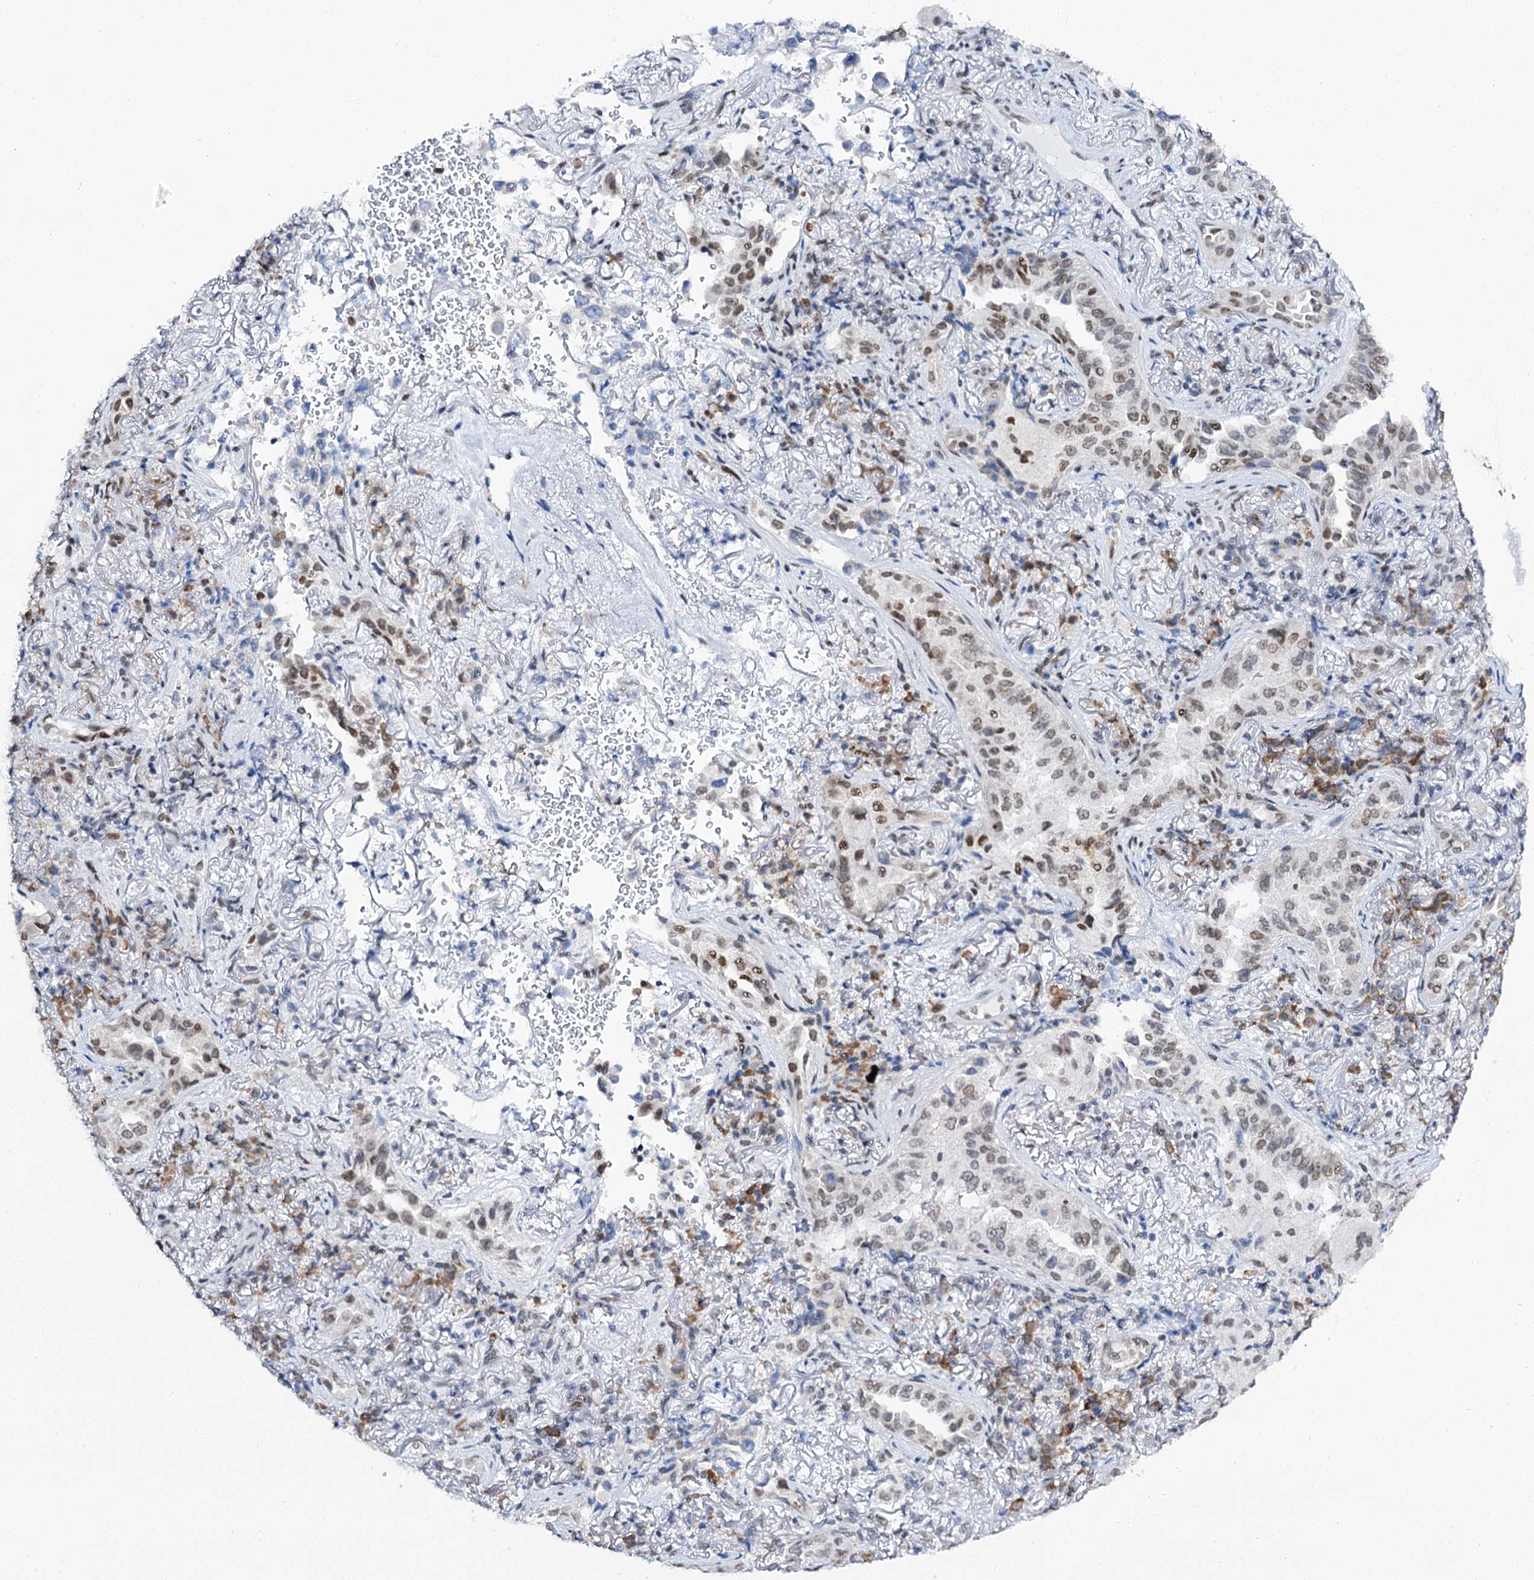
{"staining": {"intensity": "moderate", "quantity": "25%-75%", "location": "nuclear"}, "tissue": "lung cancer", "cell_type": "Tumor cells", "image_type": "cancer", "snomed": [{"axis": "morphology", "description": "Adenocarcinoma, NOS"}, {"axis": "topography", "description": "Lung"}], "caption": "Moderate nuclear staining is present in approximately 25%-75% of tumor cells in adenocarcinoma (lung).", "gene": "SPATS2", "patient": {"sex": "female", "age": 69}}